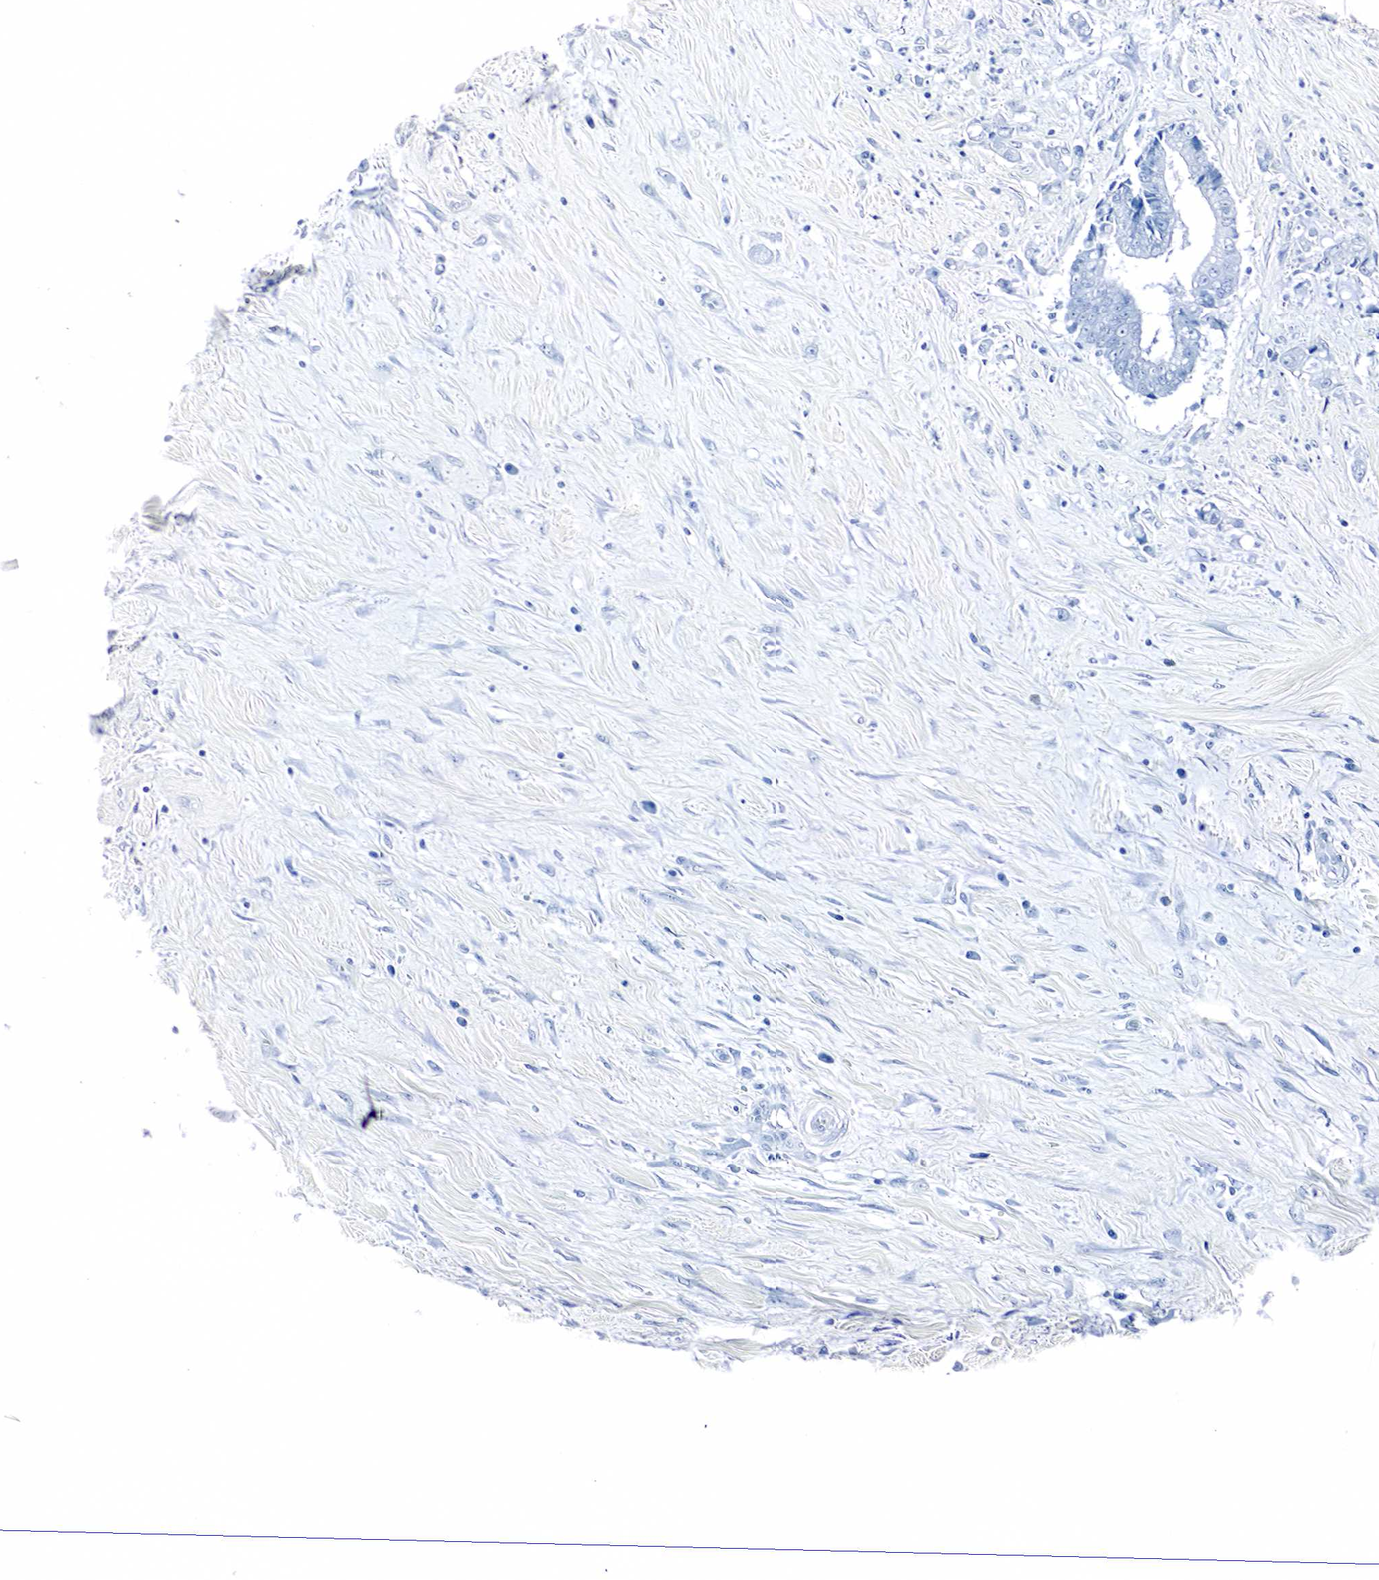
{"staining": {"intensity": "negative", "quantity": "none", "location": "none"}, "tissue": "stomach cancer", "cell_type": "Tumor cells", "image_type": "cancer", "snomed": [{"axis": "morphology", "description": "Adenocarcinoma, NOS"}, {"axis": "topography", "description": "Stomach"}], "caption": "Adenocarcinoma (stomach) stained for a protein using immunohistochemistry demonstrates no positivity tumor cells.", "gene": "GAST", "patient": {"sex": "male", "age": 78}}